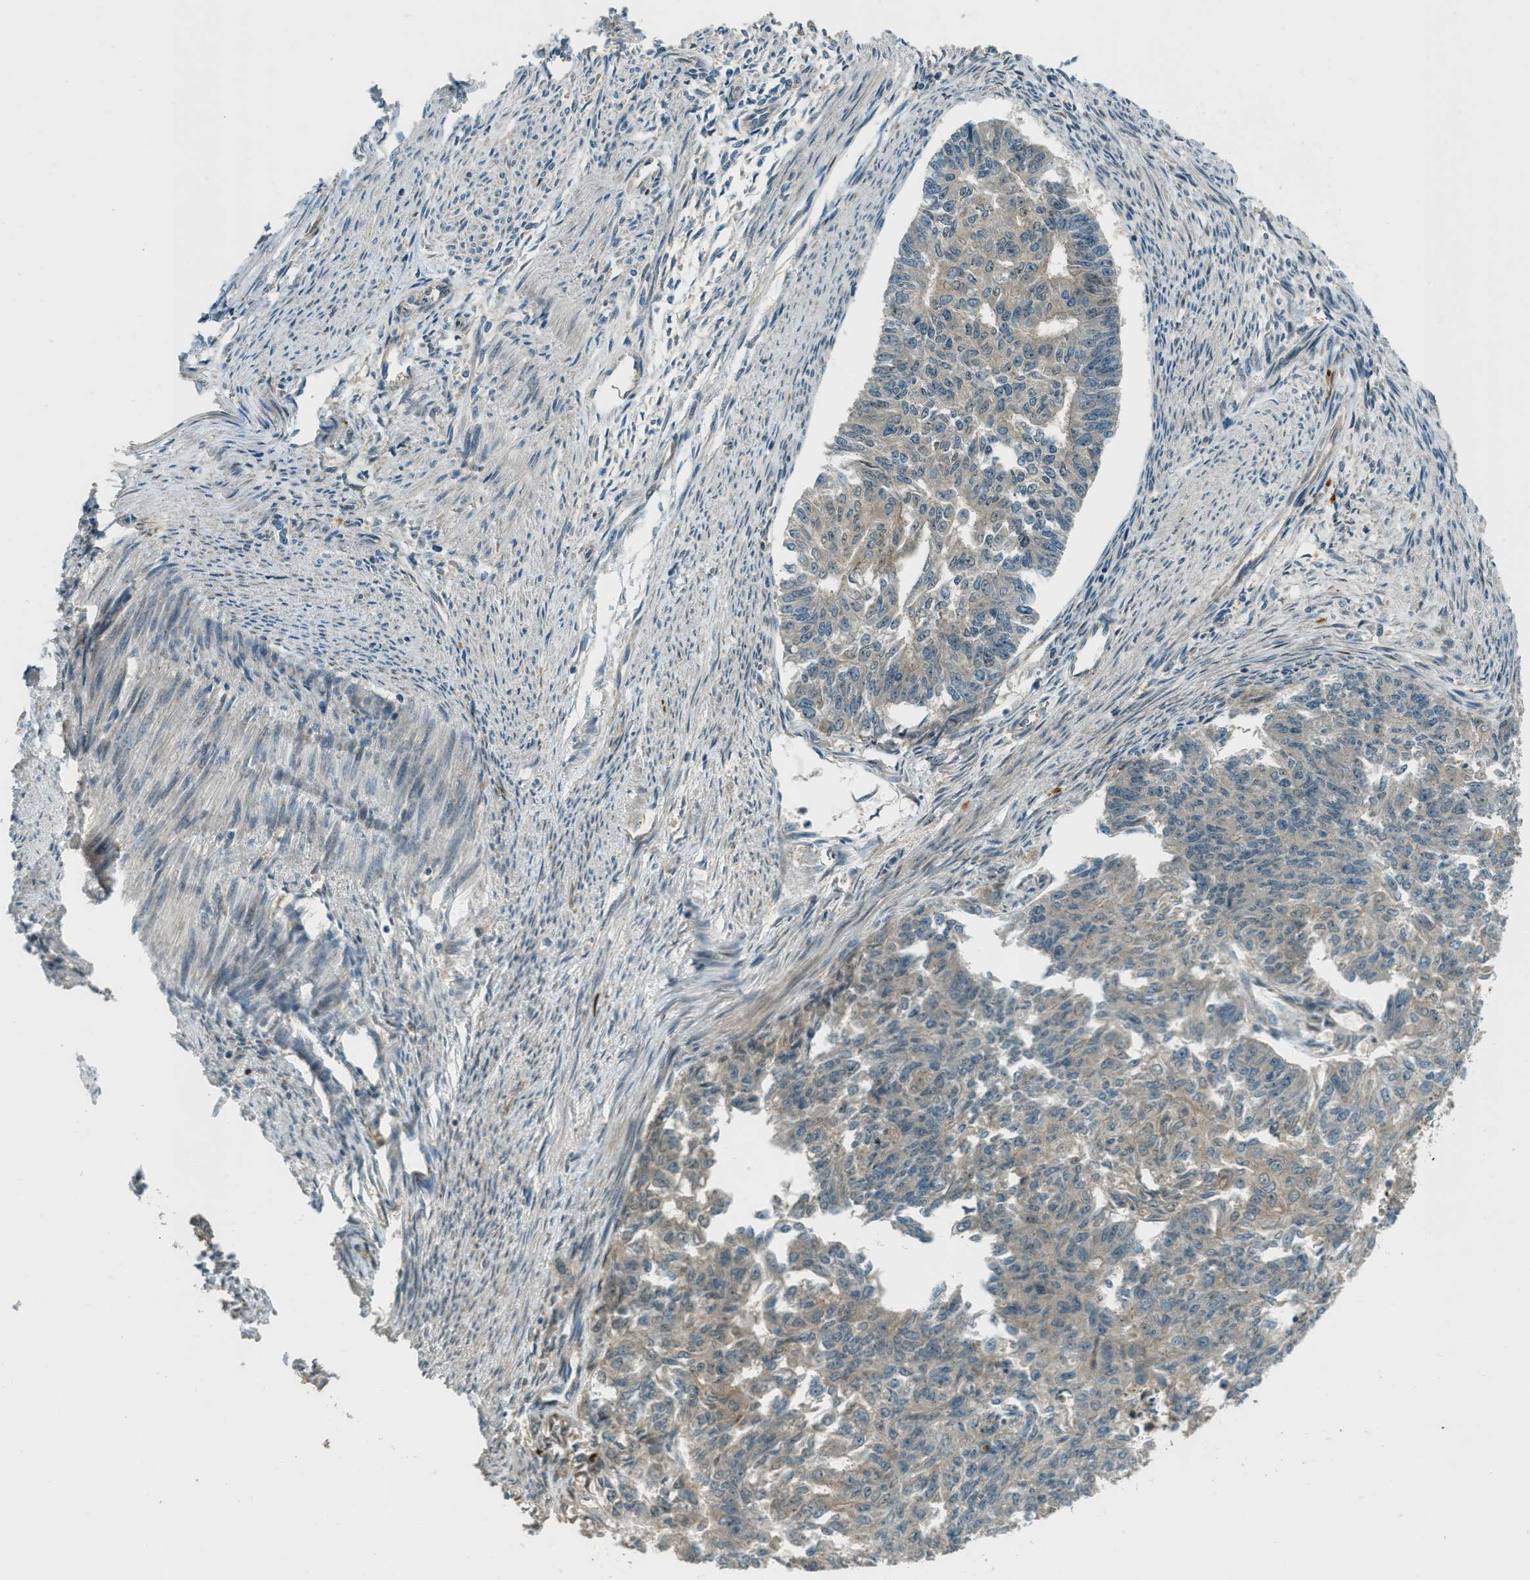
{"staining": {"intensity": "weak", "quantity": "25%-75%", "location": "cytoplasmic/membranous"}, "tissue": "endometrial cancer", "cell_type": "Tumor cells", "image_type": "cancer", "snomed": [{"axis": "morphology", "description": "Adenocarcinoma, NOS"}, {"axis": "topography", "description": "Endometrium"}], "caption": "Approximately 25%-75% of tumor cells in human adenocarcinoma (endometrial) reveal weak cytoplasmic/membranous protein positivity as visualized by brown immunohistochemical staining.", "gene": "PTPN23", "patient": {"sex": "female", "age": 32}}